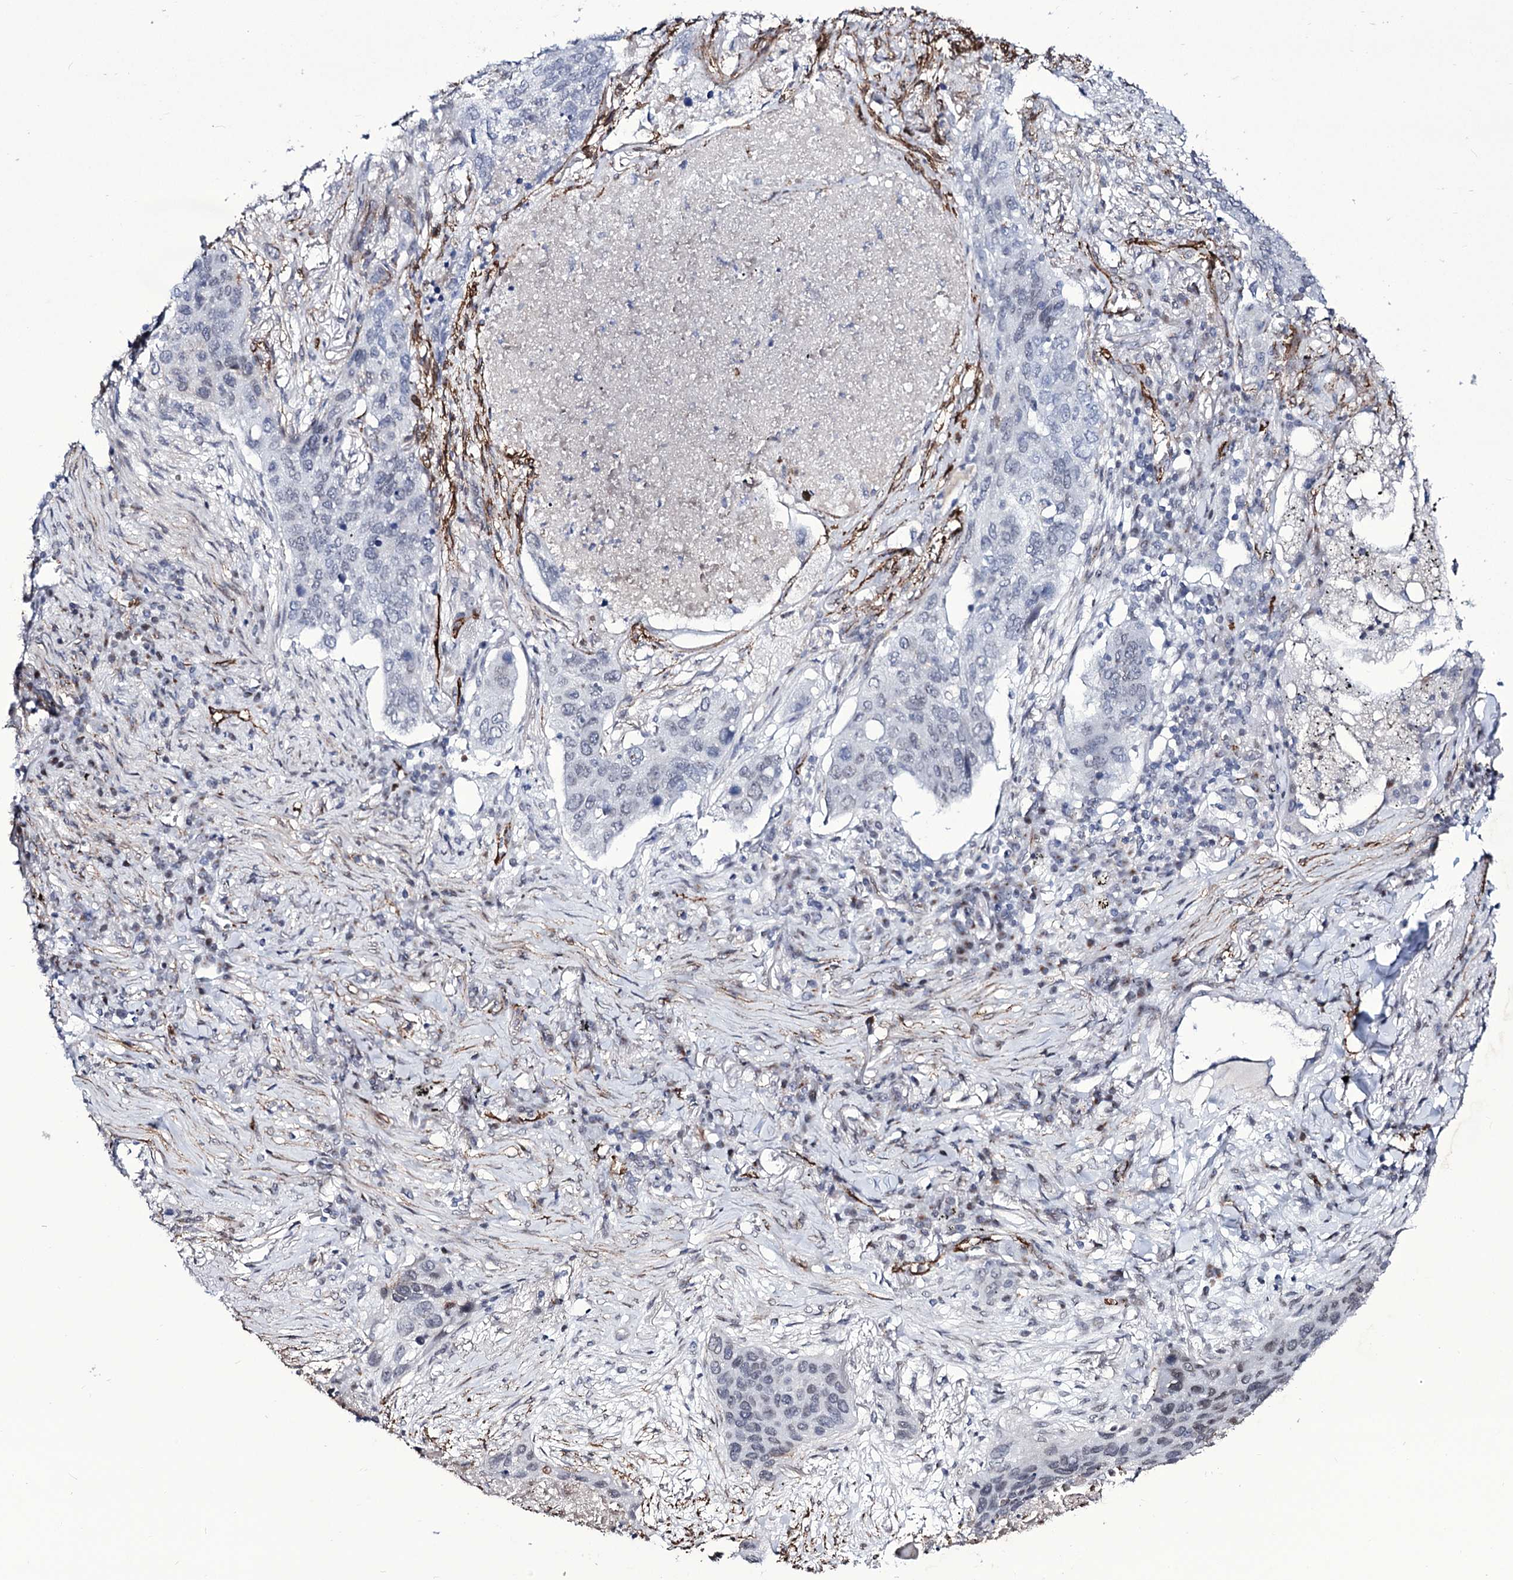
{"staining": {"intensity": "negative", "quantity": "none", "location": "none"}, "tissue": "lung cancer", "cell_type": "Tumor cells", "image_type": "cancer", "snomed": [{"axis": "morphology", "description": "Squamous cell carcinoma, NOS"}, {"axis": "topography", "description": "Lung"}], "caption": "The immunohistochemistry (IHC) photomicrograph has no significant staining in tumor cells of lung cancer tissue. Brightfield microscopy of immunohistochemistry stained with DAB (brown) and hematoxylin (blue), captured at high magnification.", "gene": "ZC3H12C", "patient": {"sex": "female", "age": 63}}